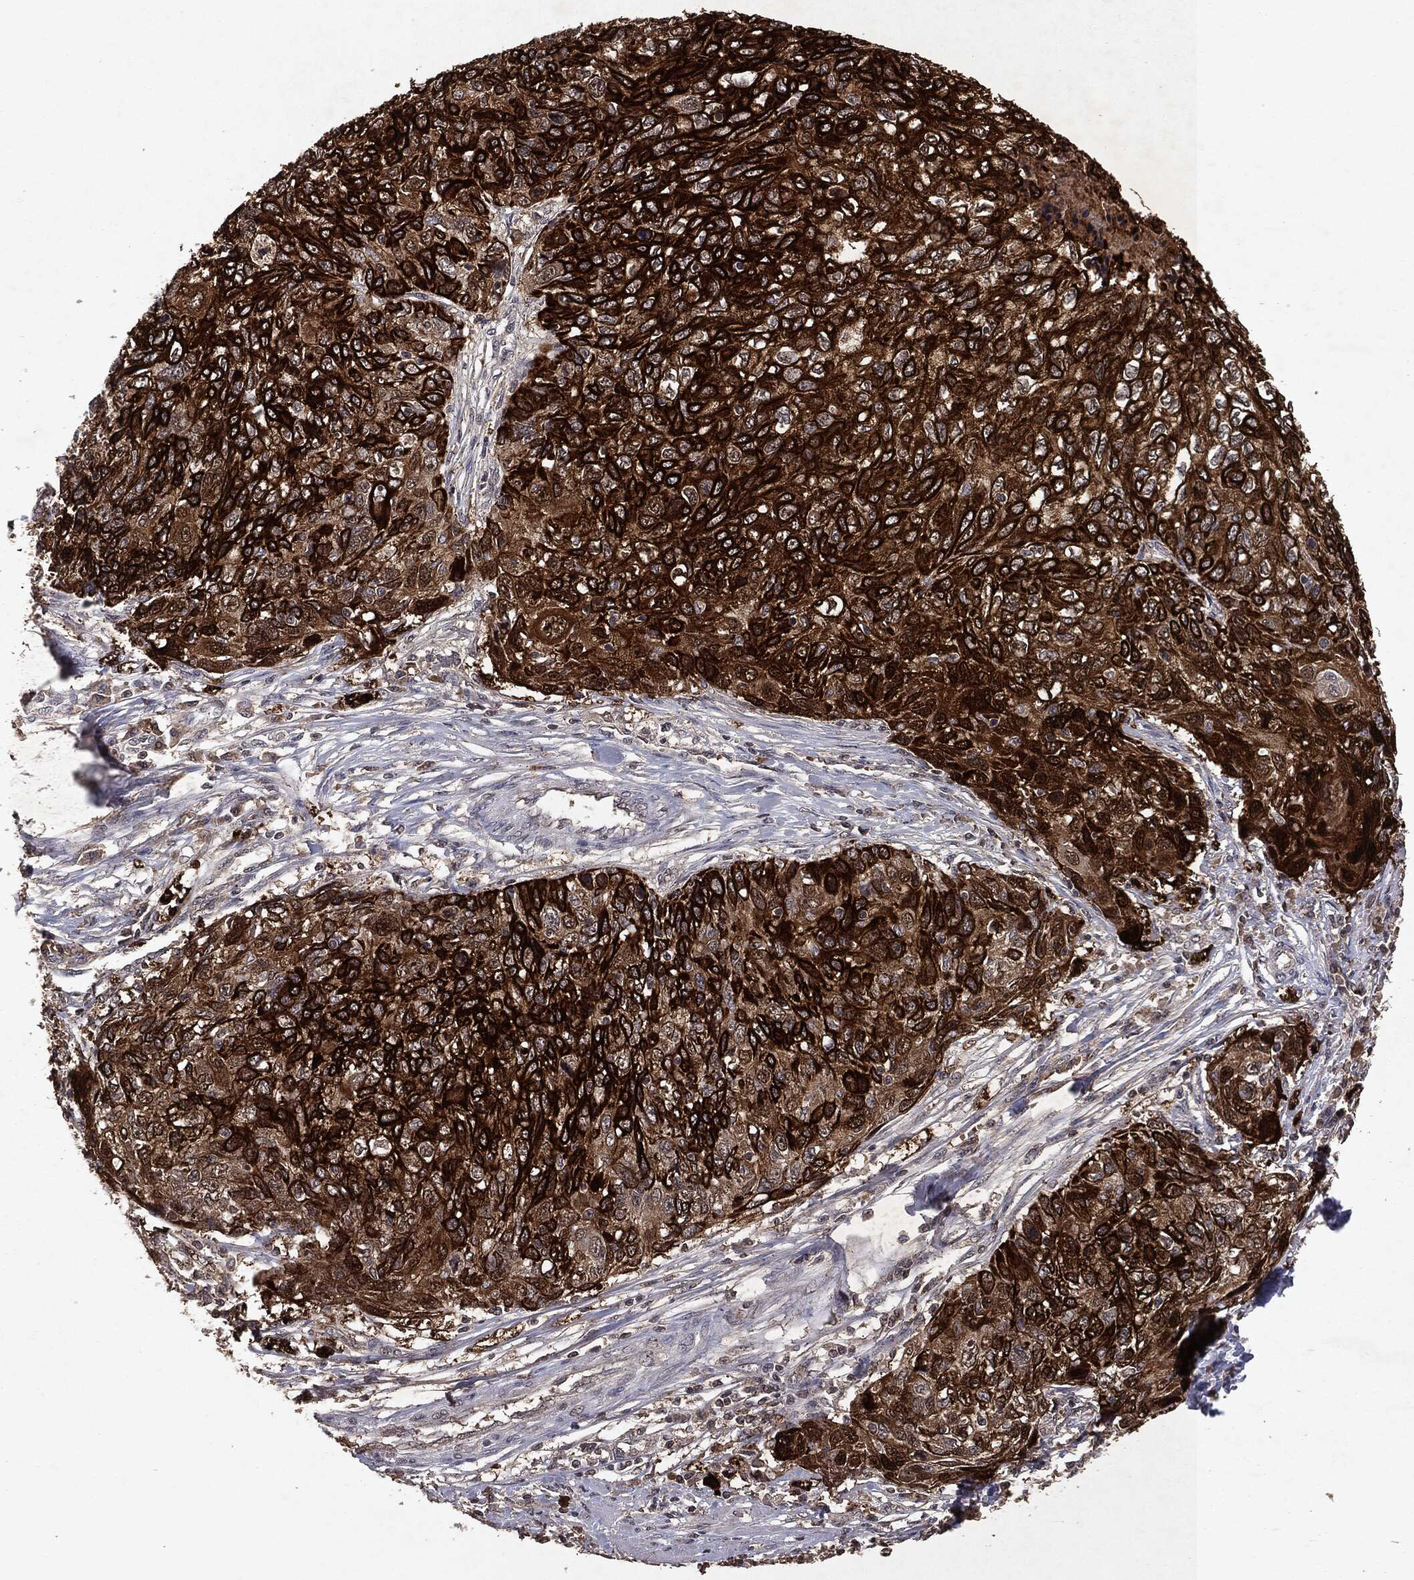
{"staining": {"intensity": "strong", "quantity": ">75%", "location": "cytoplasmic/membranous"}, "tissue": "skin cancer", "cell_type": "Tumor cells", "image_type": "cancer", "snomed": [{"axis": "morphology", "description": "Squamous cell carcinoma, NOS"}, {"axis": "topography", "description": "Skin"}], "caption": "Immunohistochemistry (IHC) photomicrograph of neoplastic tissue: human squamous cell carcinoma (skin) stained using immunohistochemistry (IHC) reveals high levels of strong protein expression localized specifically in the cytoplasmic/membranous of tumor cells, appearing as a cytoplasmic/membranous brown color.", "gene": "MTOR", "patient": {"sex": "male", "age": 92}}